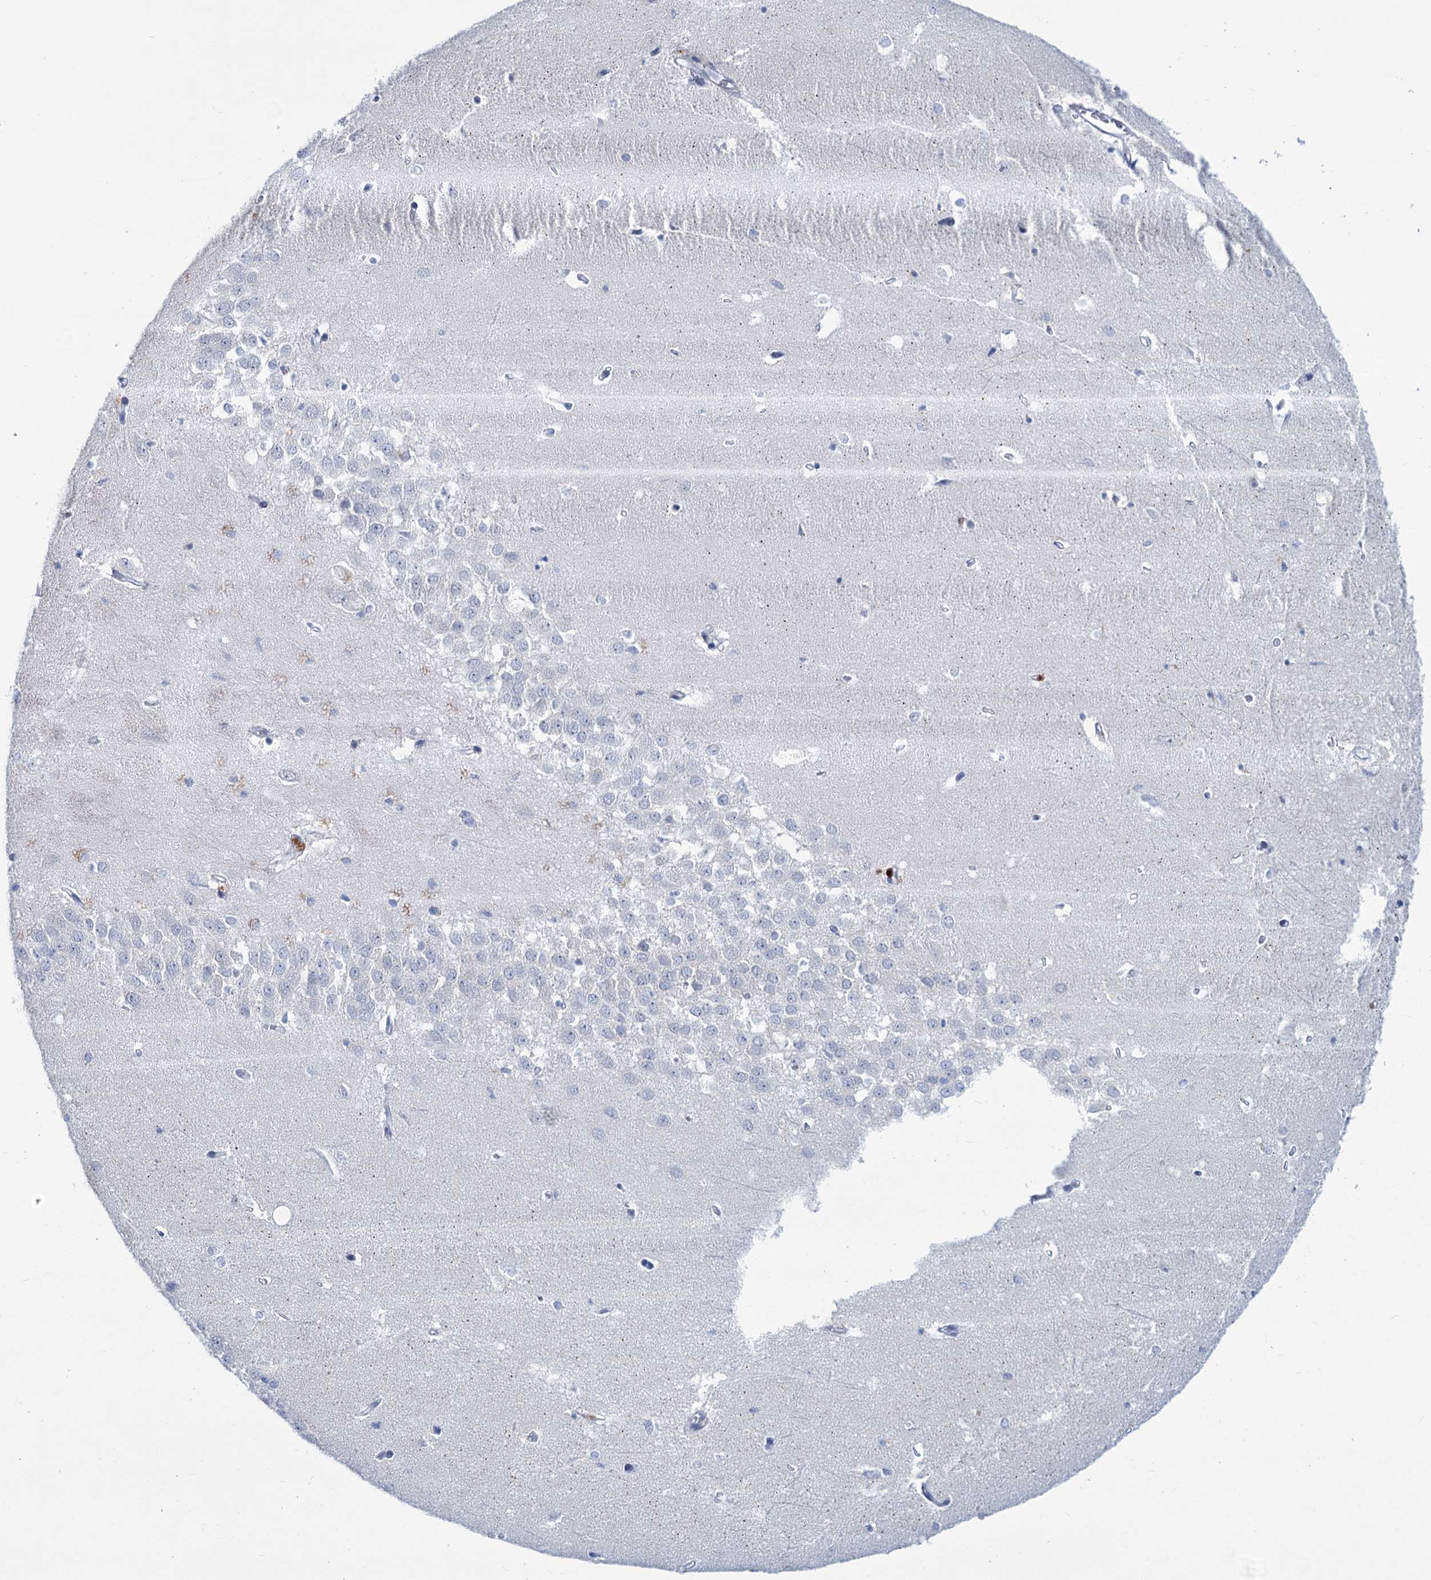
{"staining": {"intensity": "negative", "quantity": "none", "location": "none"}, "tissue": "hippocampus", "cell_type": "Glial cells", "image_type": "normal", "snomed": [{"axis": "morphology", "description": "Normal tissue, NOS"}, {"axis": "topography", "description": "Hippocampus"}], "caption": "Histopathology image shows no significant protein positivity in glial cells of unremarkable hippocampus. (DAB (3,3'-diaminobenzidine) immunohistochemistry with hematoxylin counter stain).", "gene": "NEU3", "patient": {"sex": "female", "age": 64}}